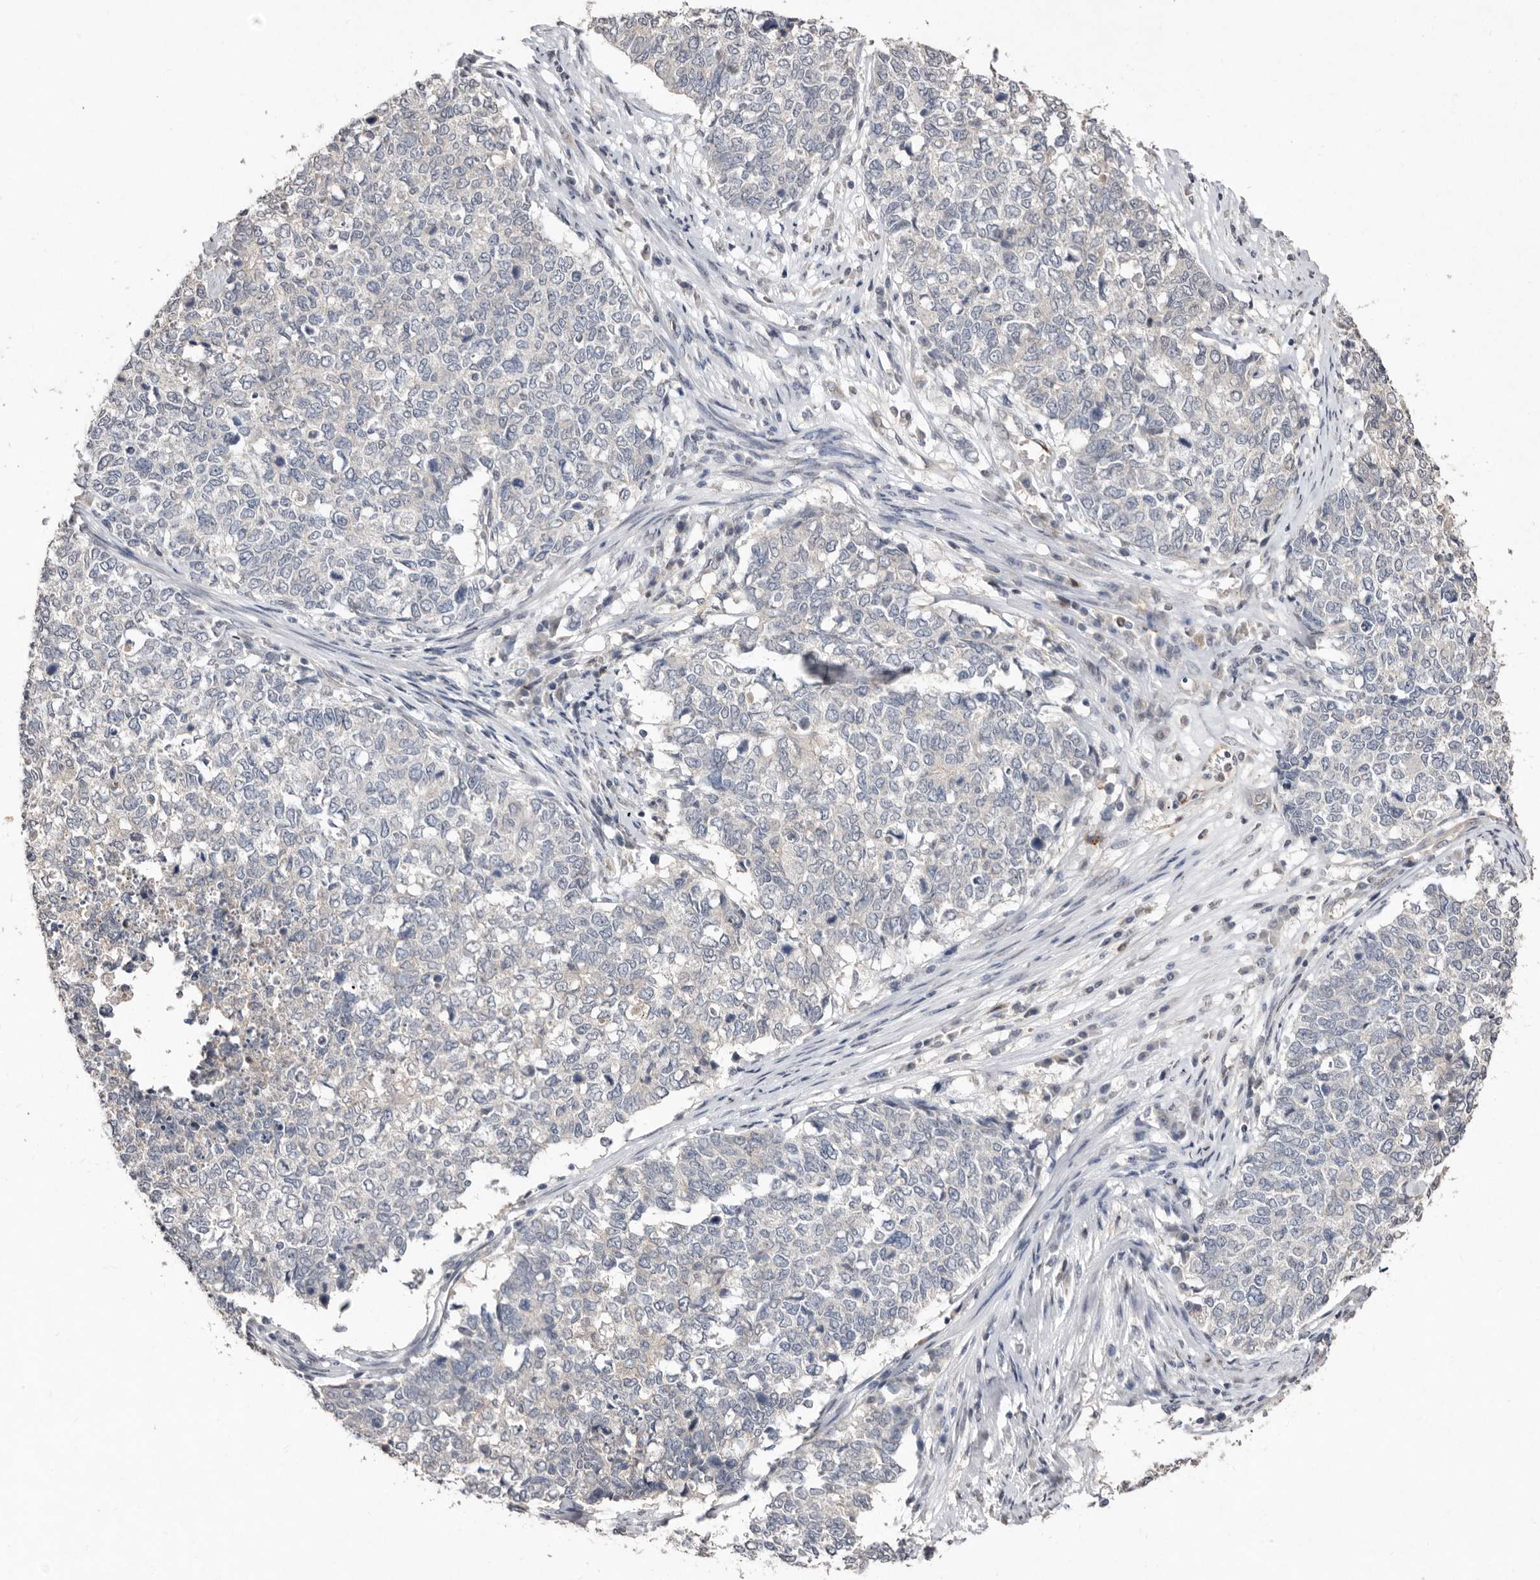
{"staining": {"intensity": "negative", "quantity": "none", "location": "none"}, "tissue": "cervical cancer", "cell_type": "Tumor cells", "image_type": "cancer", "snomed": [{"axis": "morphology", "description": "Squamous cell carcinoma, NOS"}, {"axis": "topography", "description": "Cervix"}], "caption": "Immunohistochemistry (IHC) micrograph of neoplastic tissue: squamous cell carcinoma (cervical) stained with DAB (3,3'-diaminobenzidine) exhibits no significant protein expression in tumor cells. Nuclei are stained in blue.", "gene": "SULT1E1", "patient": {"sex": "female", "age": 63}}